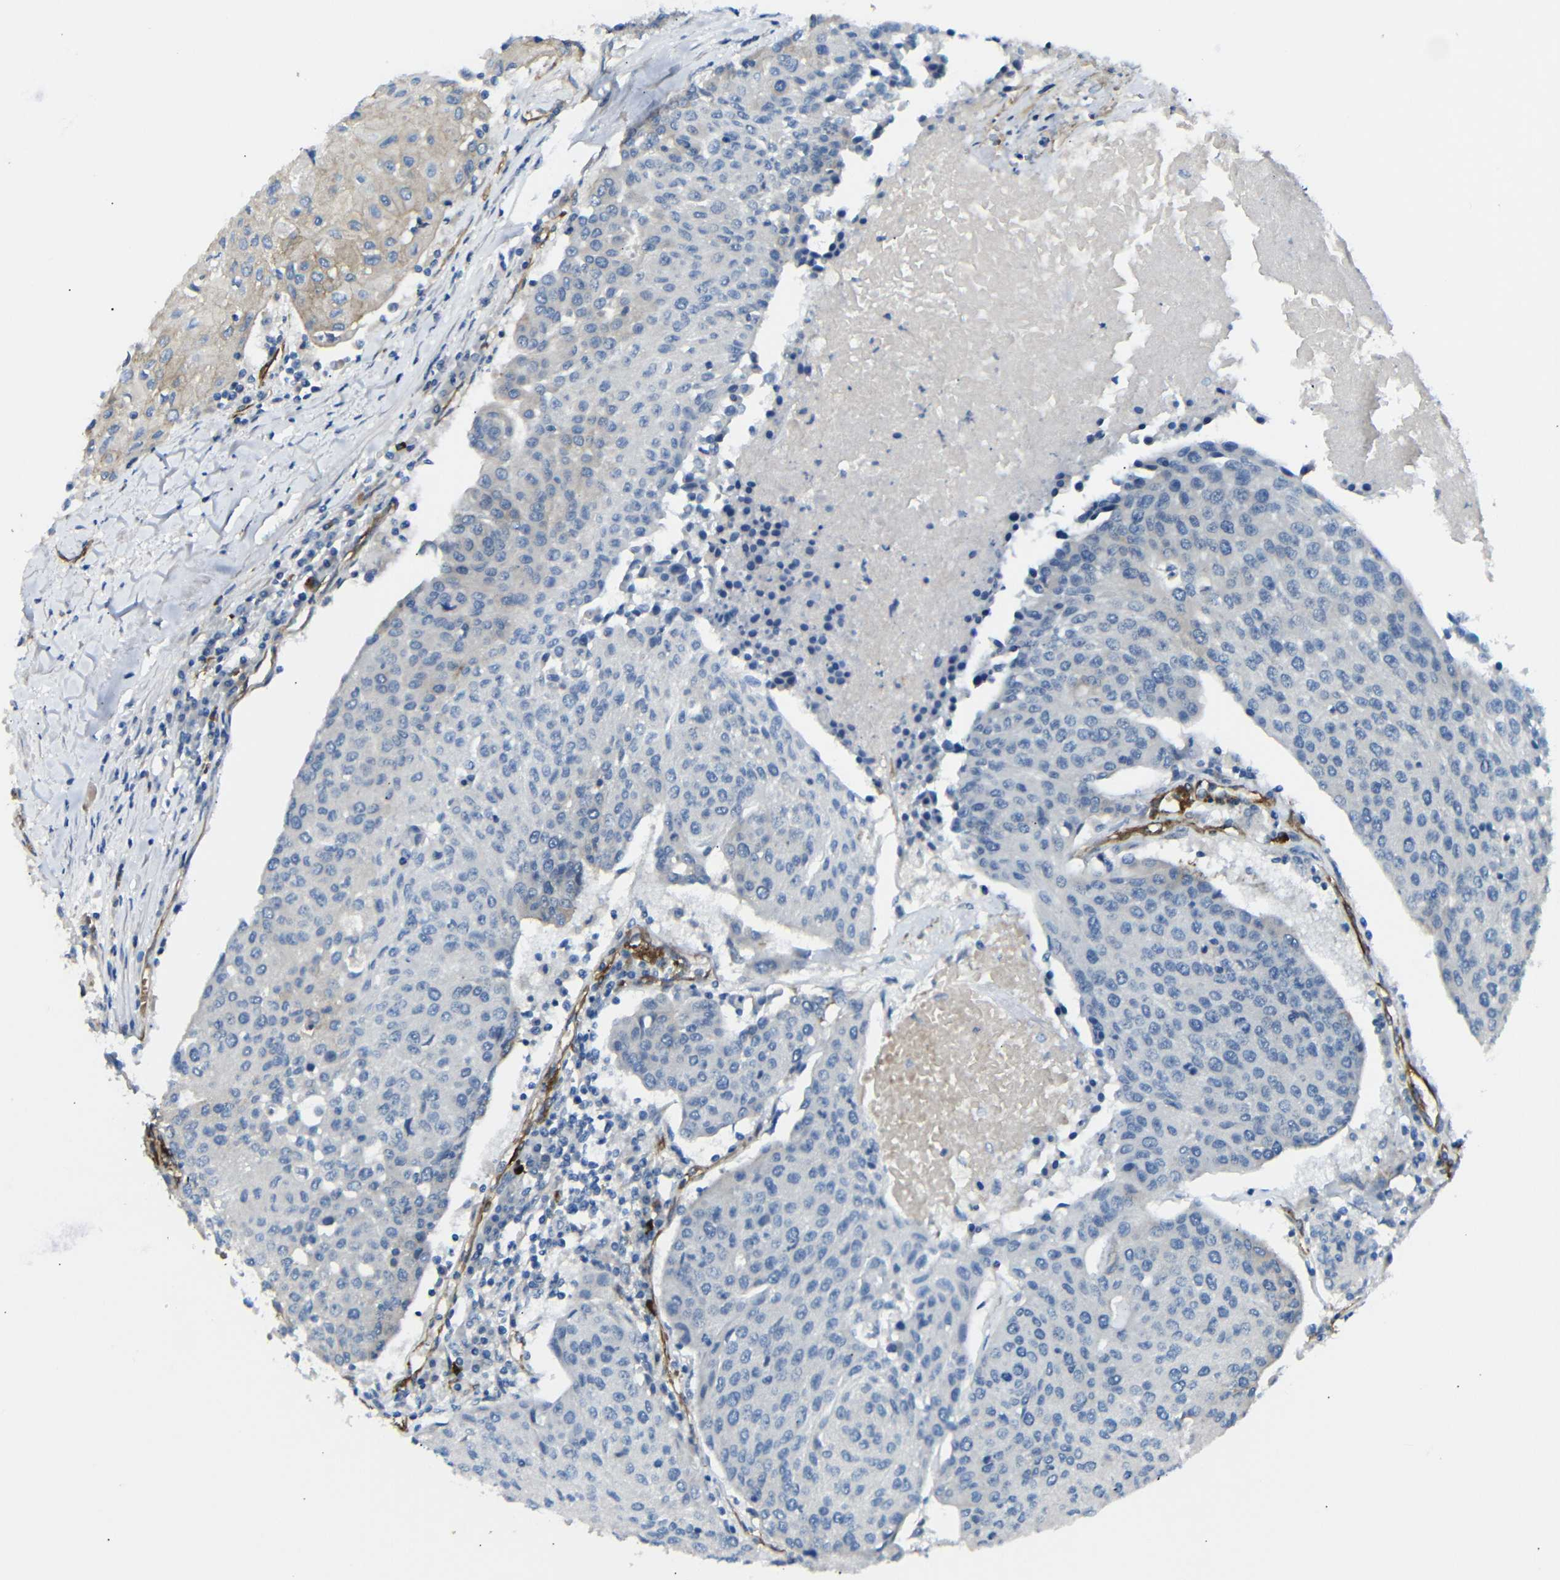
{"staining": {"intensity": "weak", "quantity": "<25%", "location": "cytoplasmic/membranous"}, "tissue": "urothelial cancer", "cell_type": "Tumor cells", "image_type": "cancer", "snomed": [{"axis": "morphology", "description": "Urothelial carcinoma, High grade"}, {"axis": "topography", "description": "Urinary bladder"}], "caption": "Urothelial cancer was stained to show a protein in brown. There is no significant positivity in tumor cells. The staining was performed using DAB (3,3'-diaminobenzidine) to visualize the protein expression in brown, while the nuclei were stained in blue with hematoxylin (Magnification: 20x).", "gene": "MYO1B", "patient": {"sex": "female", "age": 85}}